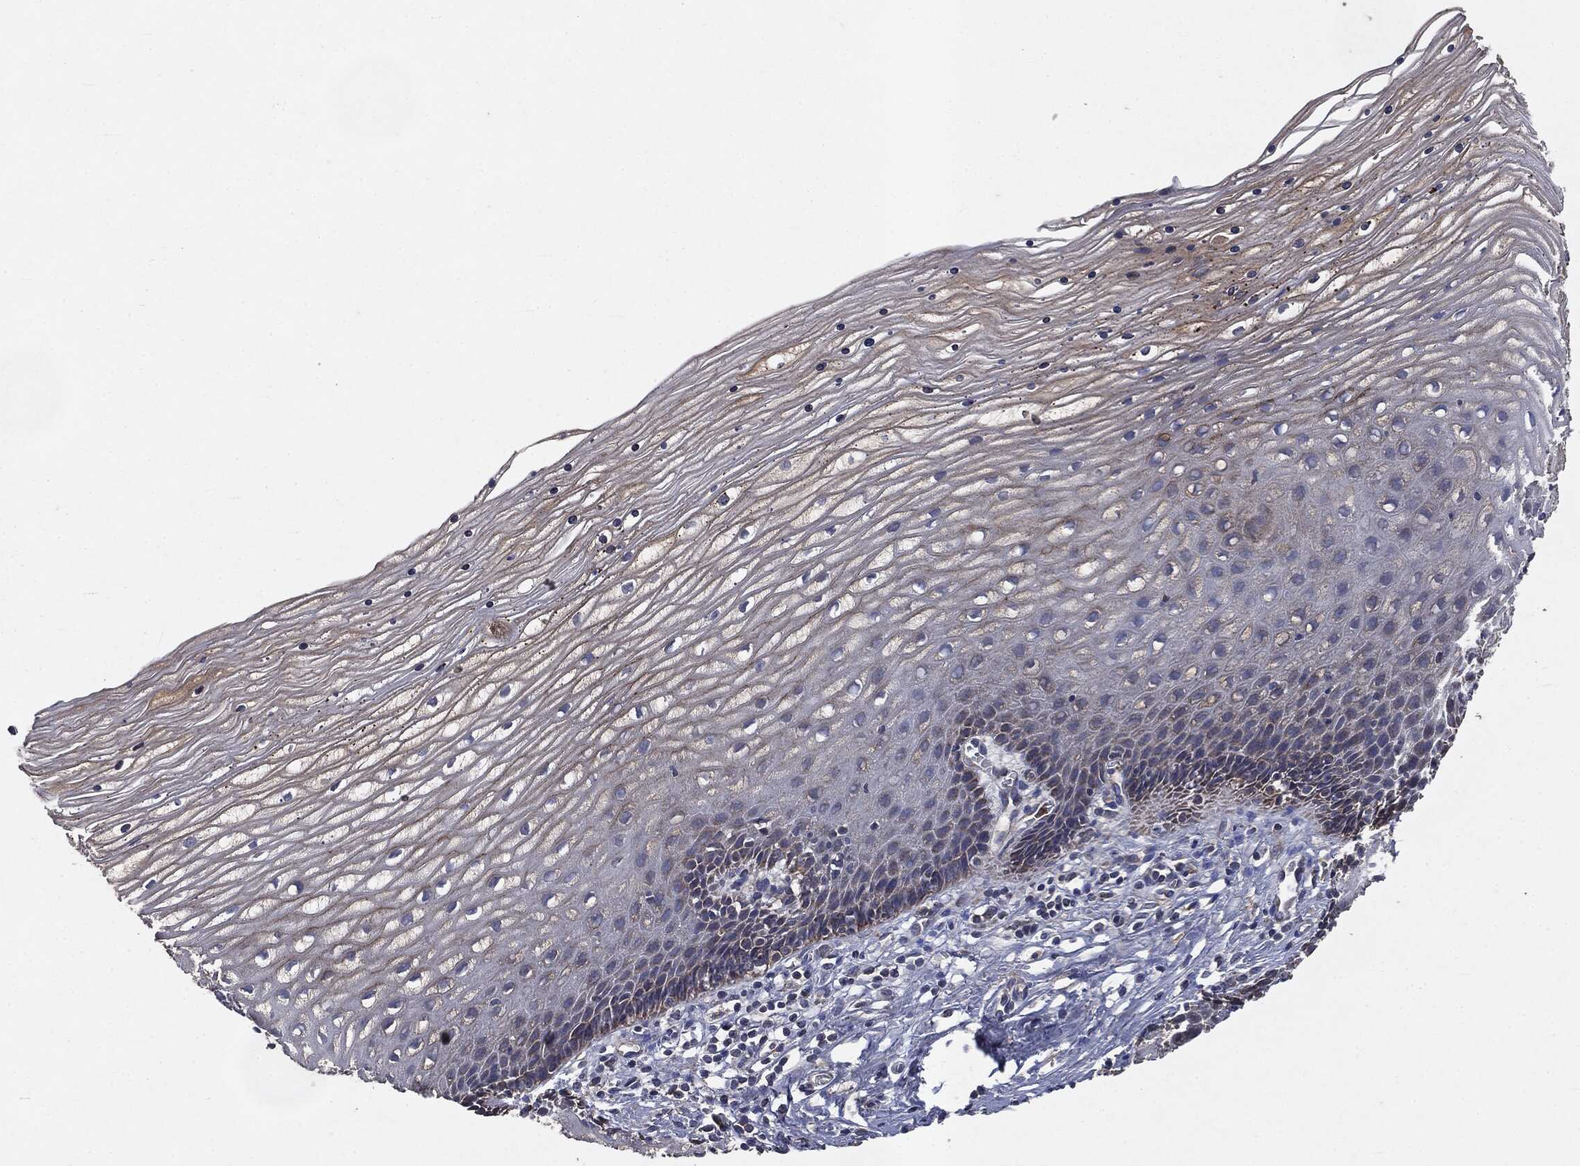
{"staining": {"intensity": "moderate", "quantity": ">75%", "location": "cytoplasmic/membranous"}, "tissue": "cervix", "cell_type": "Glandular cells", "image_type": "normal", "snomed": [{"axis": "morphology", "description": "Normal tissue, NOS"}, {"axis": "topography", "description": "Cervix"}], "caption": "Brown immunohistochemical staining in unremarkable human cervix reveals moderate cytoplasmic/membranous positivity in approximately >75% of glandular cells. Using DAB (3,3'-diaminobenzidine) (brown) and hematoxylin (blue) stains, captured at high magnification using brightfield microscopy.", "gene": "MAPK6", "patient": {"sex": "female", "age": 35}}